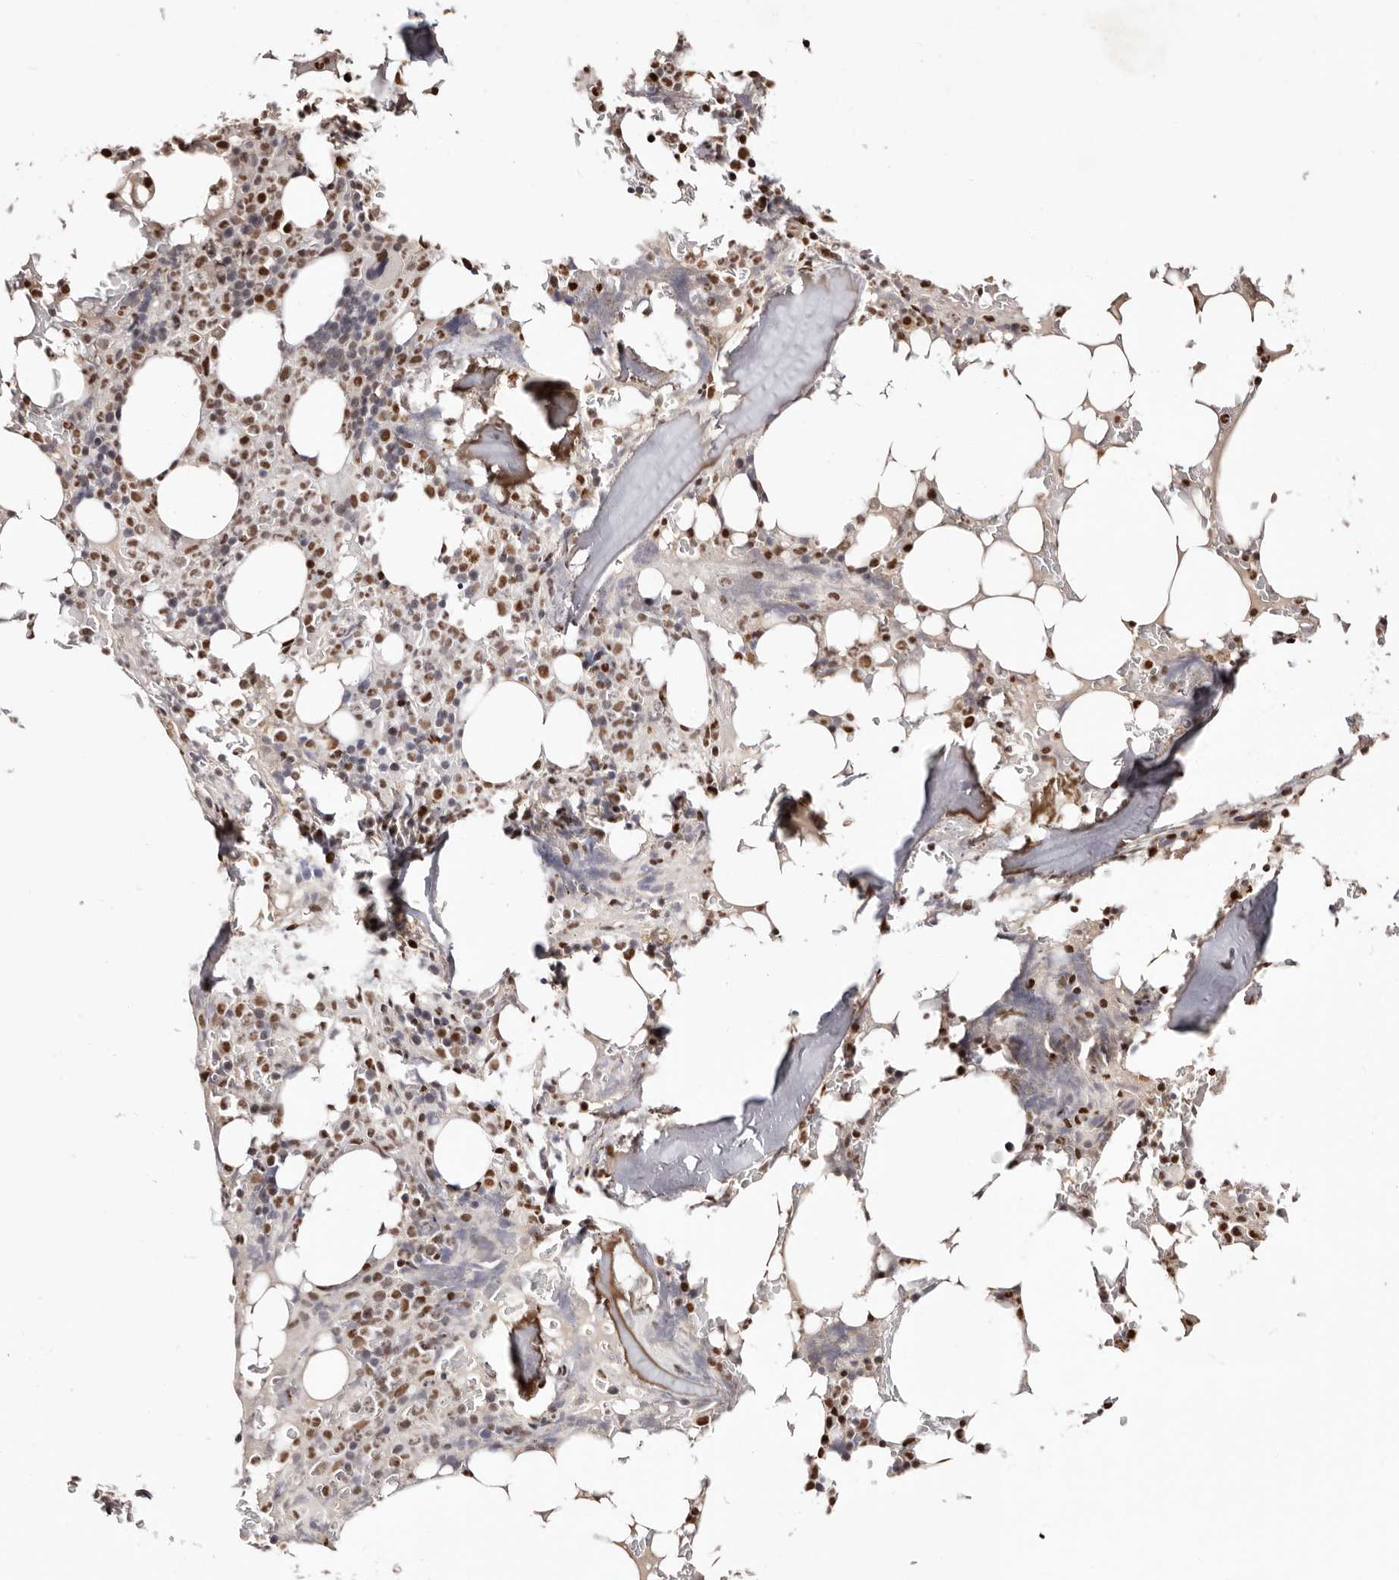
{"staining": {"intensity": "moderate", "quantity": ">75%", "location": "nuclear"}, "tissue": "bone marrow", "cell_type": "Hematopoietic cells", "image_type": "normal", "snomed": [{"axis": "morphology", "description": "Normal tissue, NOS"}, {"axis": "topography", "description": "Bone marrow"}], "caption": "Approximately >75% of hematopoietic cells in unremarkable bone marrow reveal moderate nuclear protein staining as visualized by brown immunohistochemical staining.", "gene": "BICRAL", "patient": {"sex": "male", "age": 58}}